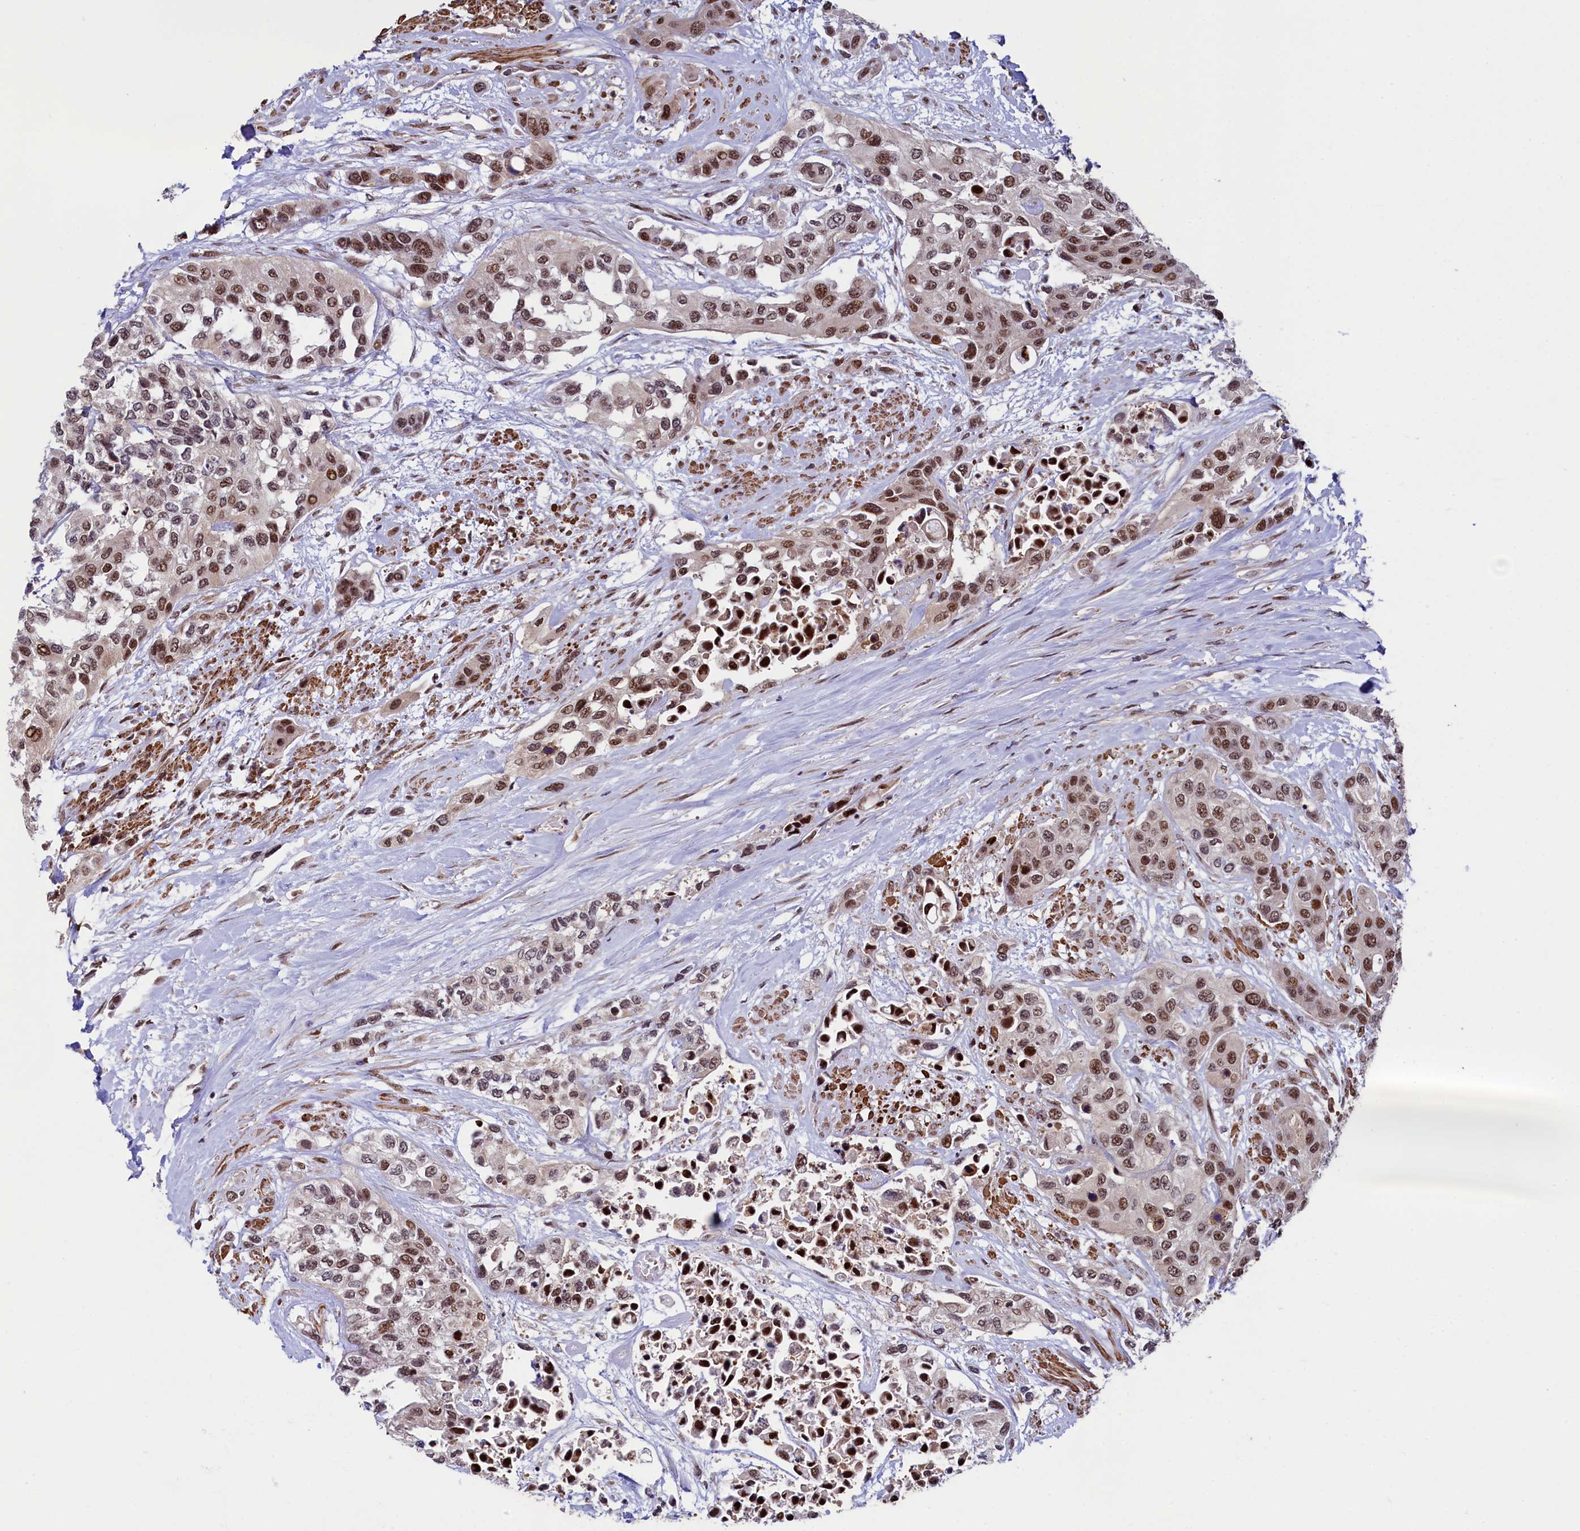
{"staining": {"intensity": "moderate", "quantity": ">75%", "location": "nuclear"}, "tissue": "urothelial cancer", "cell_type": "Tumor cells", "image_type": "cancer", "snomed": [{"axis": "morphology", "description": "Normal tissue, NOS"}, {"axis": "morphology", "description": "Urothelial carcinoma, High grade"}, {"axis": "topography", "description": "Vascular tissue"}, {"axis": "topography", "description": "Urinary bladder"}], "caption": "Immunohistochemistry (DAB (3,3'-diaminobenzidine)) staining of human high-grade urothelial carcinoma demonstrates moderate nuclear protein positivity in approximately >75% of tumor cells.", "gene": "LEO1", "patient": {"sex": "female", "age": 56}}